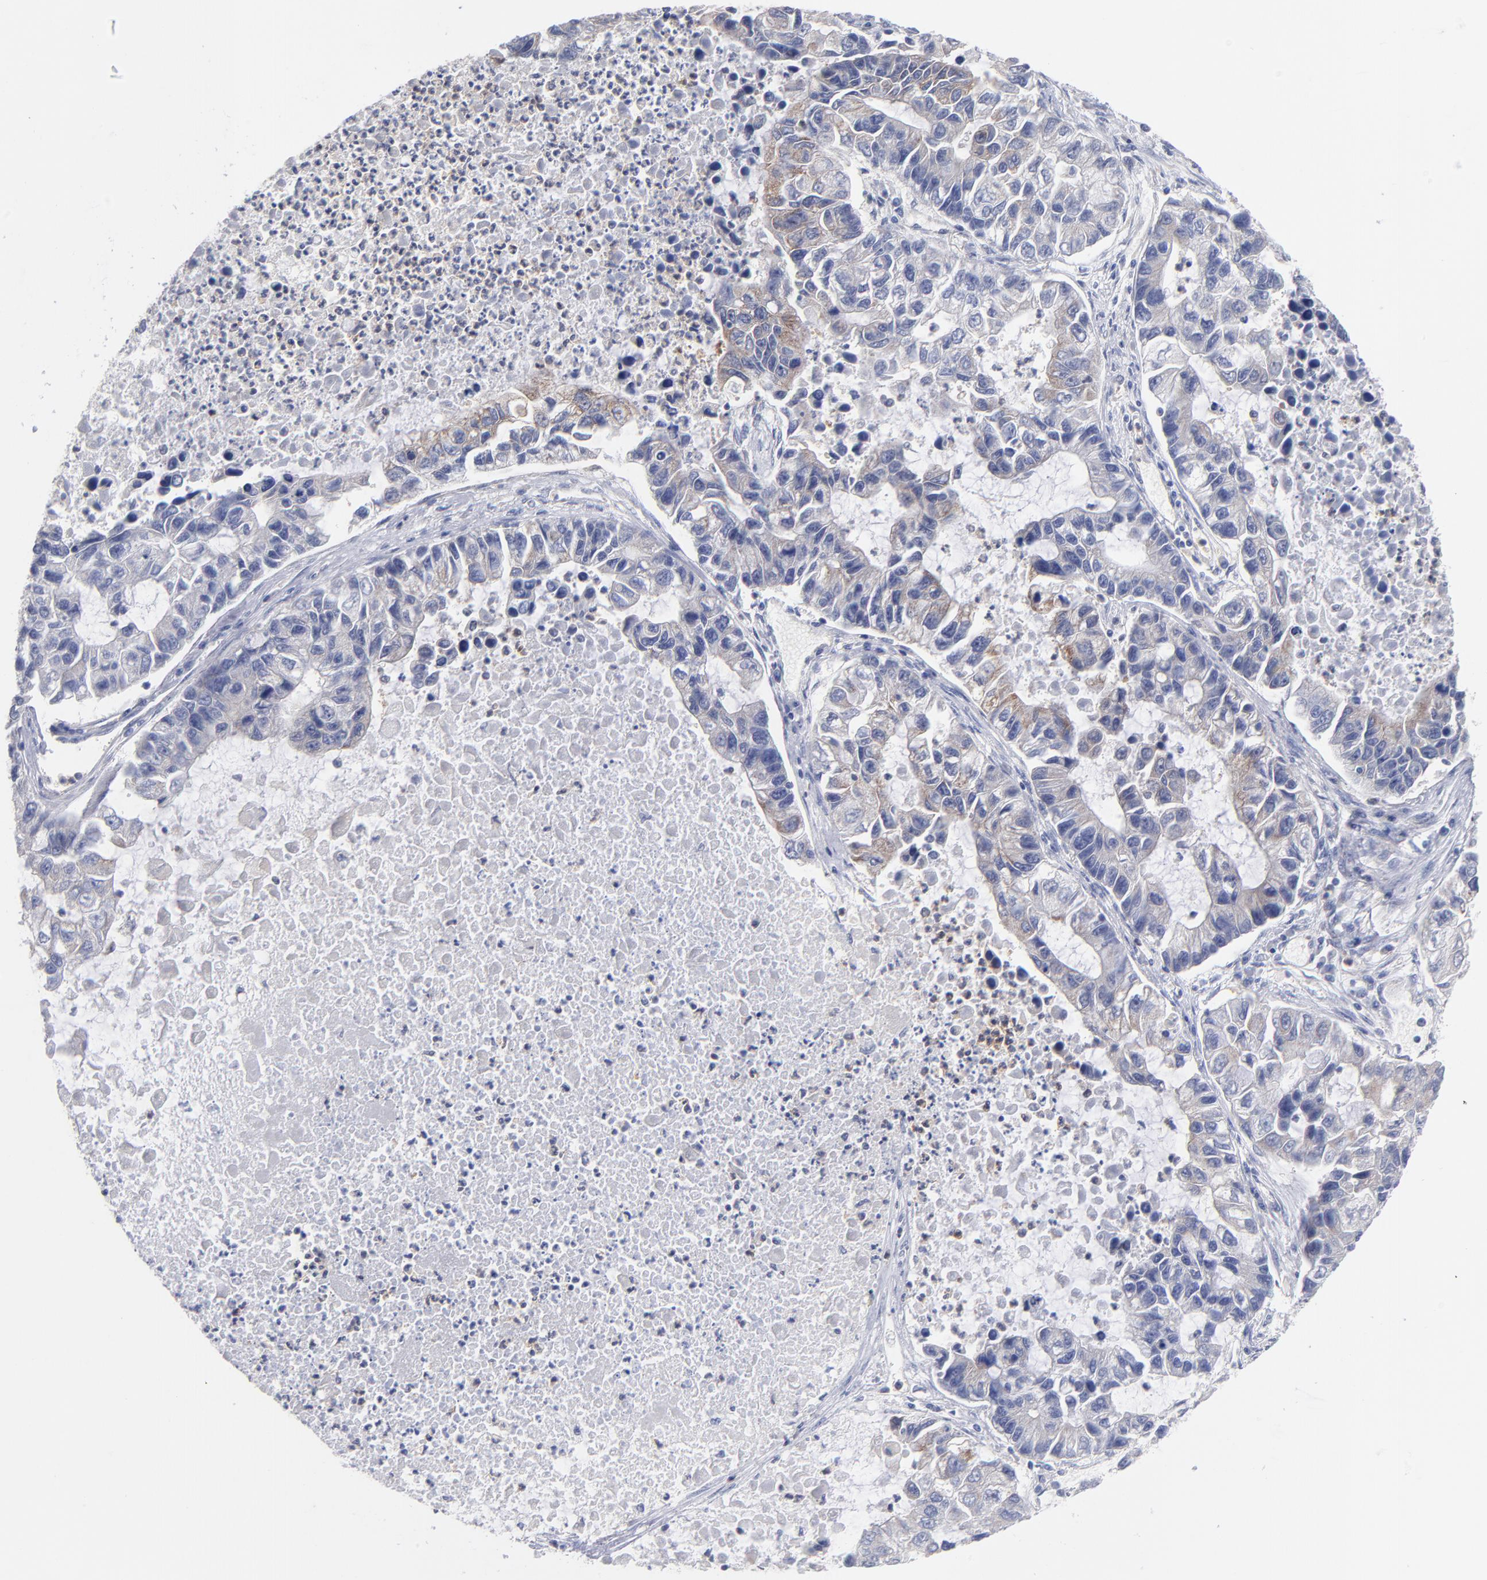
{"staining": {"intensity": "weak", "quantity": "<25%", "location": "cytoplasmic/membranous"}, "tissue": "lung cancer", "cell_type": "Tumor cells", "image_type": "cancer", "snomed": [{"axis": "morphology", "description": "Adenocarcinoma, NOS"}, {"axis": "topography", "description": "Lung"}], "caption": "Tumor cells are negative for brown protein staining in adenocarcinoma (lung).", "gene": "BID", "patient": {"sex": "female", "age": 51}}